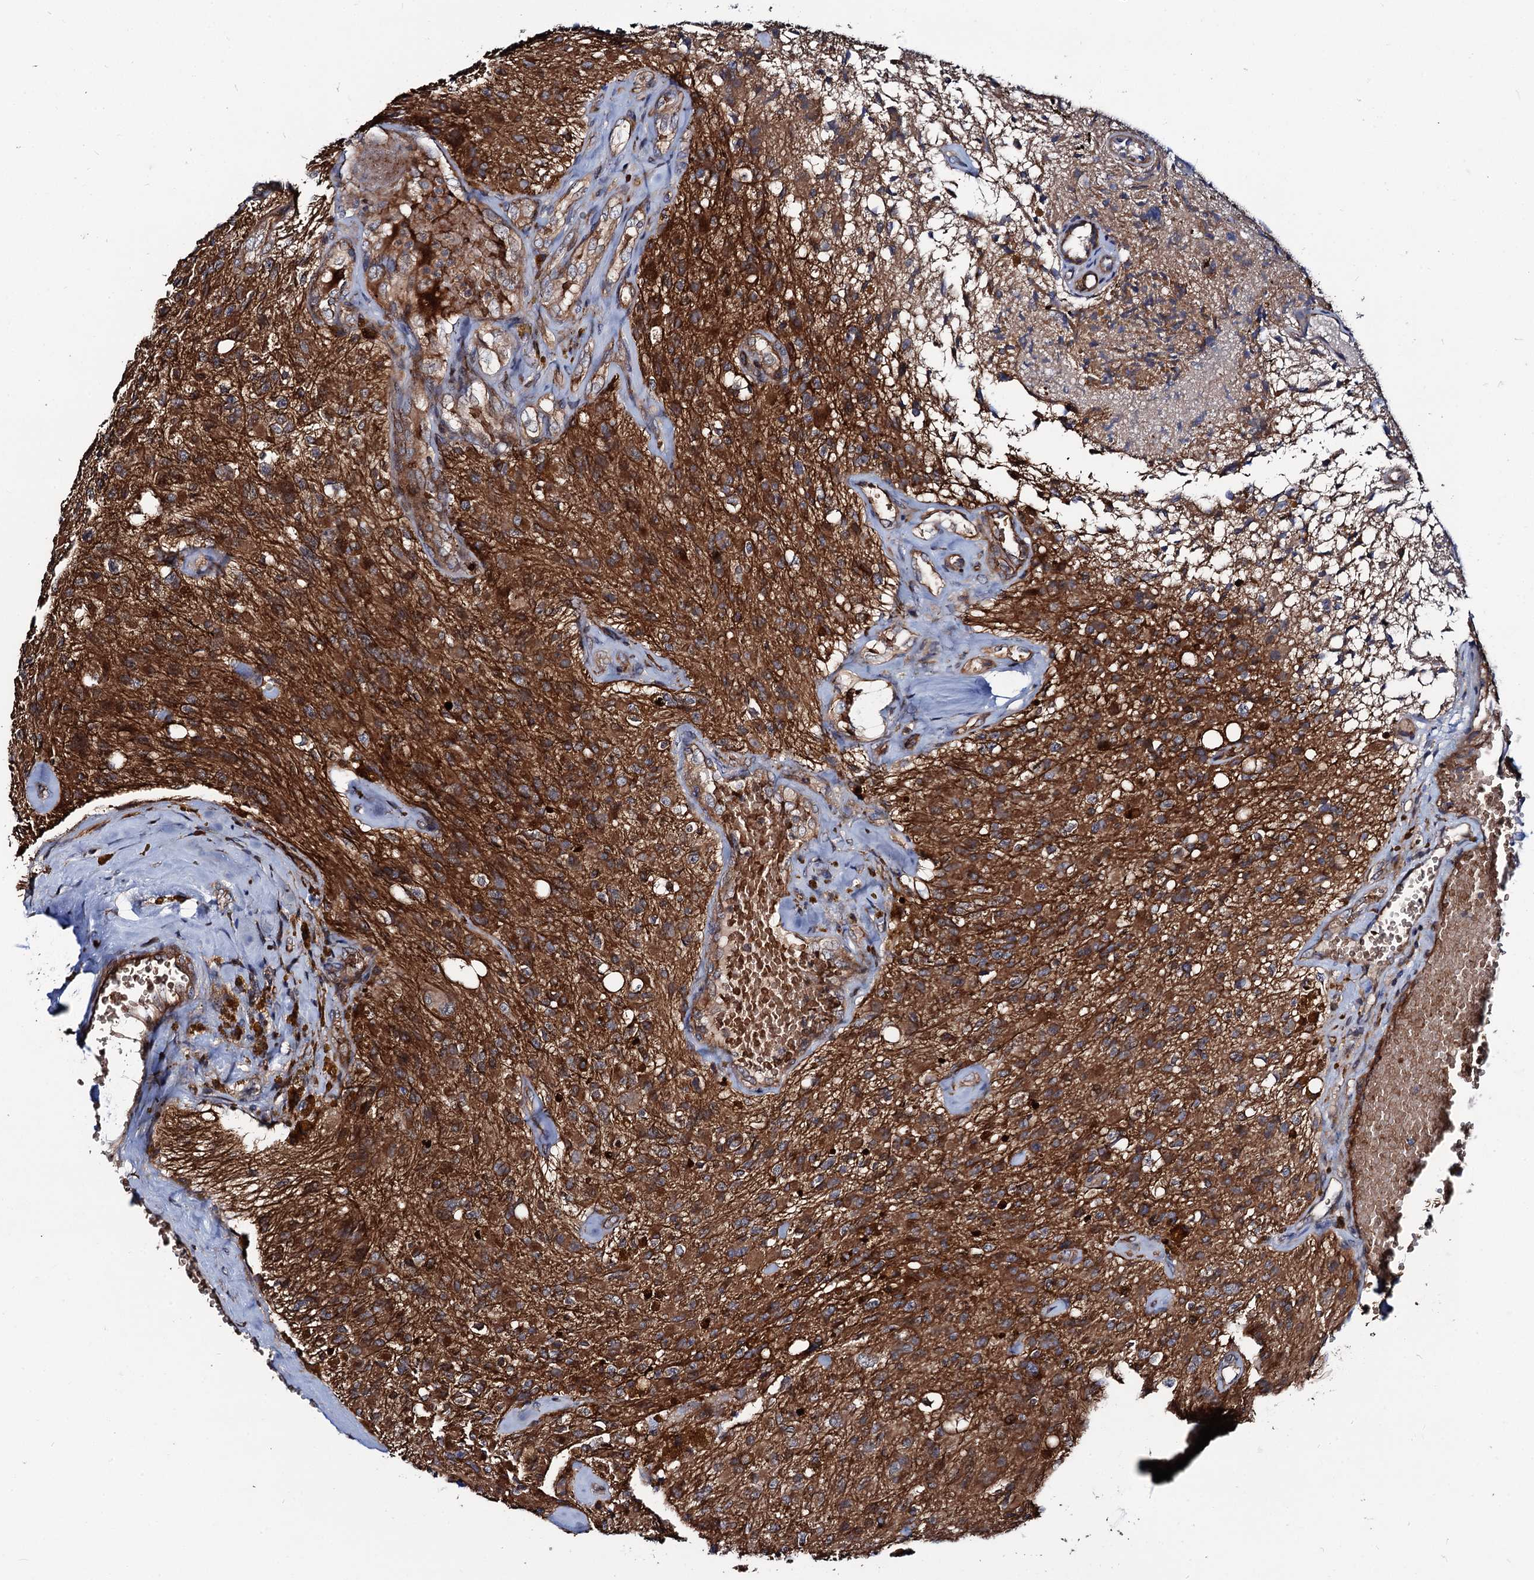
{"staining": {"intensity": "strong", "quantity": ">75%", "location": "cytoplasmic/membranous"}, "tissue": "glioma", "cell_type": "Tumor cells", "image_type": "cancer", "snomed": [{"axis": "morphology", "description": "Glioma, malignant, High grade"}, {"axis": "topography", "description": "Brain"}], "caption": "IHC histopathology image of neoplastic tissue: glioma stained using immunohistochemistry (IHC) shows high levels of strong protein expression localized specifically in the cytoplasmic/membranous of tumor cells, appearing as a cytoplasmic/membranous brown color.", "gene": "KXD1", "patient": {"sex": "male", "age": 69}}